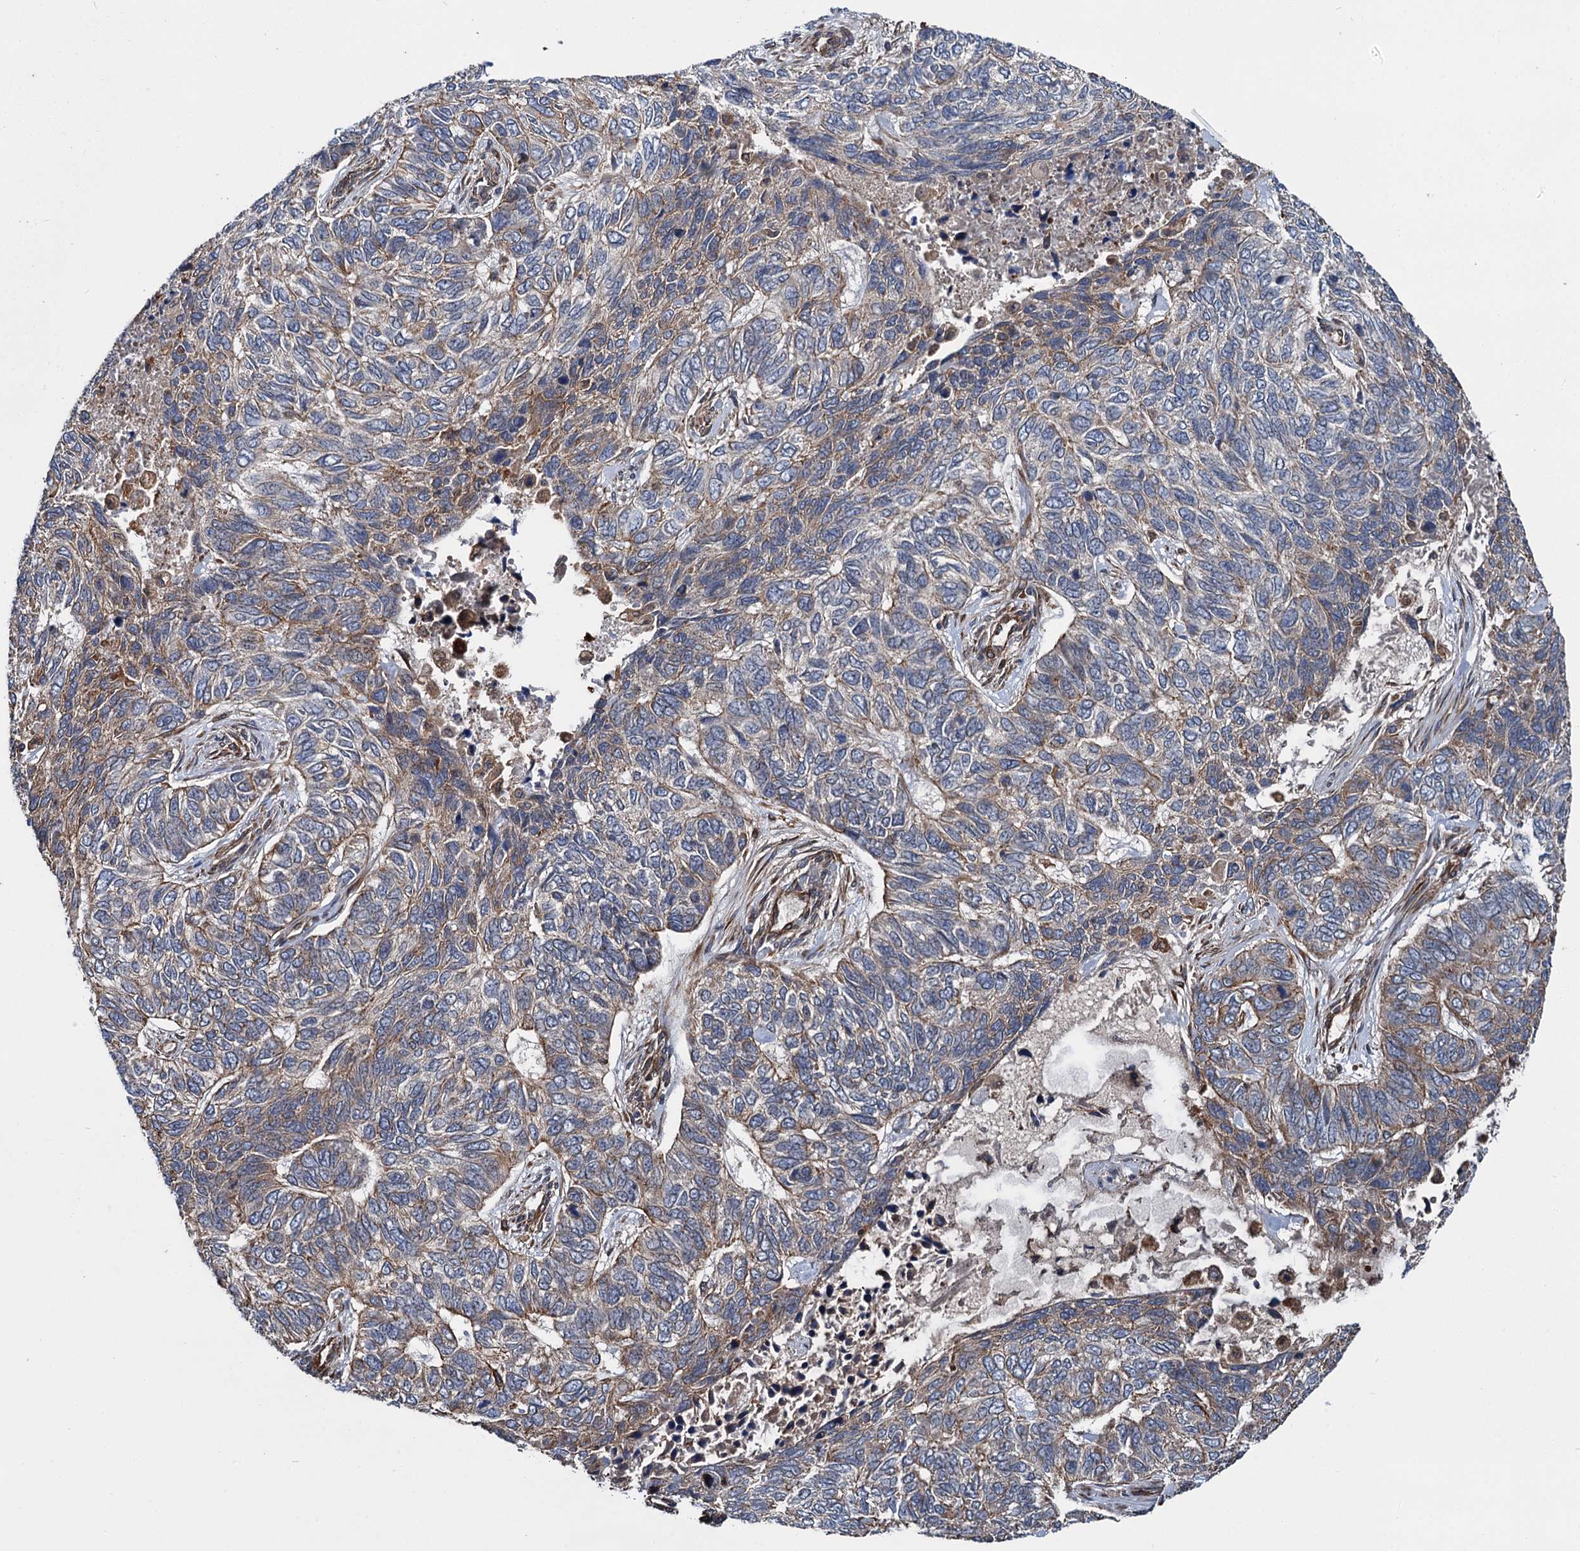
{"staining": {"intensity": "weak", "quantity": "25%-75%", "location": "cytoplasmic/membranous"}, "tissue": "skin cancer", "cell_type": "Tumor cells", "image_type": "cancer", "snomed": [{"axis": "morphology", "description": "Basal cell carcinoma"}, {"axis": "topography", "description": "Skin"}], "caption": "An immunohistochemistry (IHC) micrograph of neoplastic tissue is shown. Protein staining in brown highlights weak cytoplasmic/membranous positivity in basal cell carcinoma (skin) within tumor cells.", "gene": "ZFYVE19", "patient": {"sex": "female", "age": 65}}